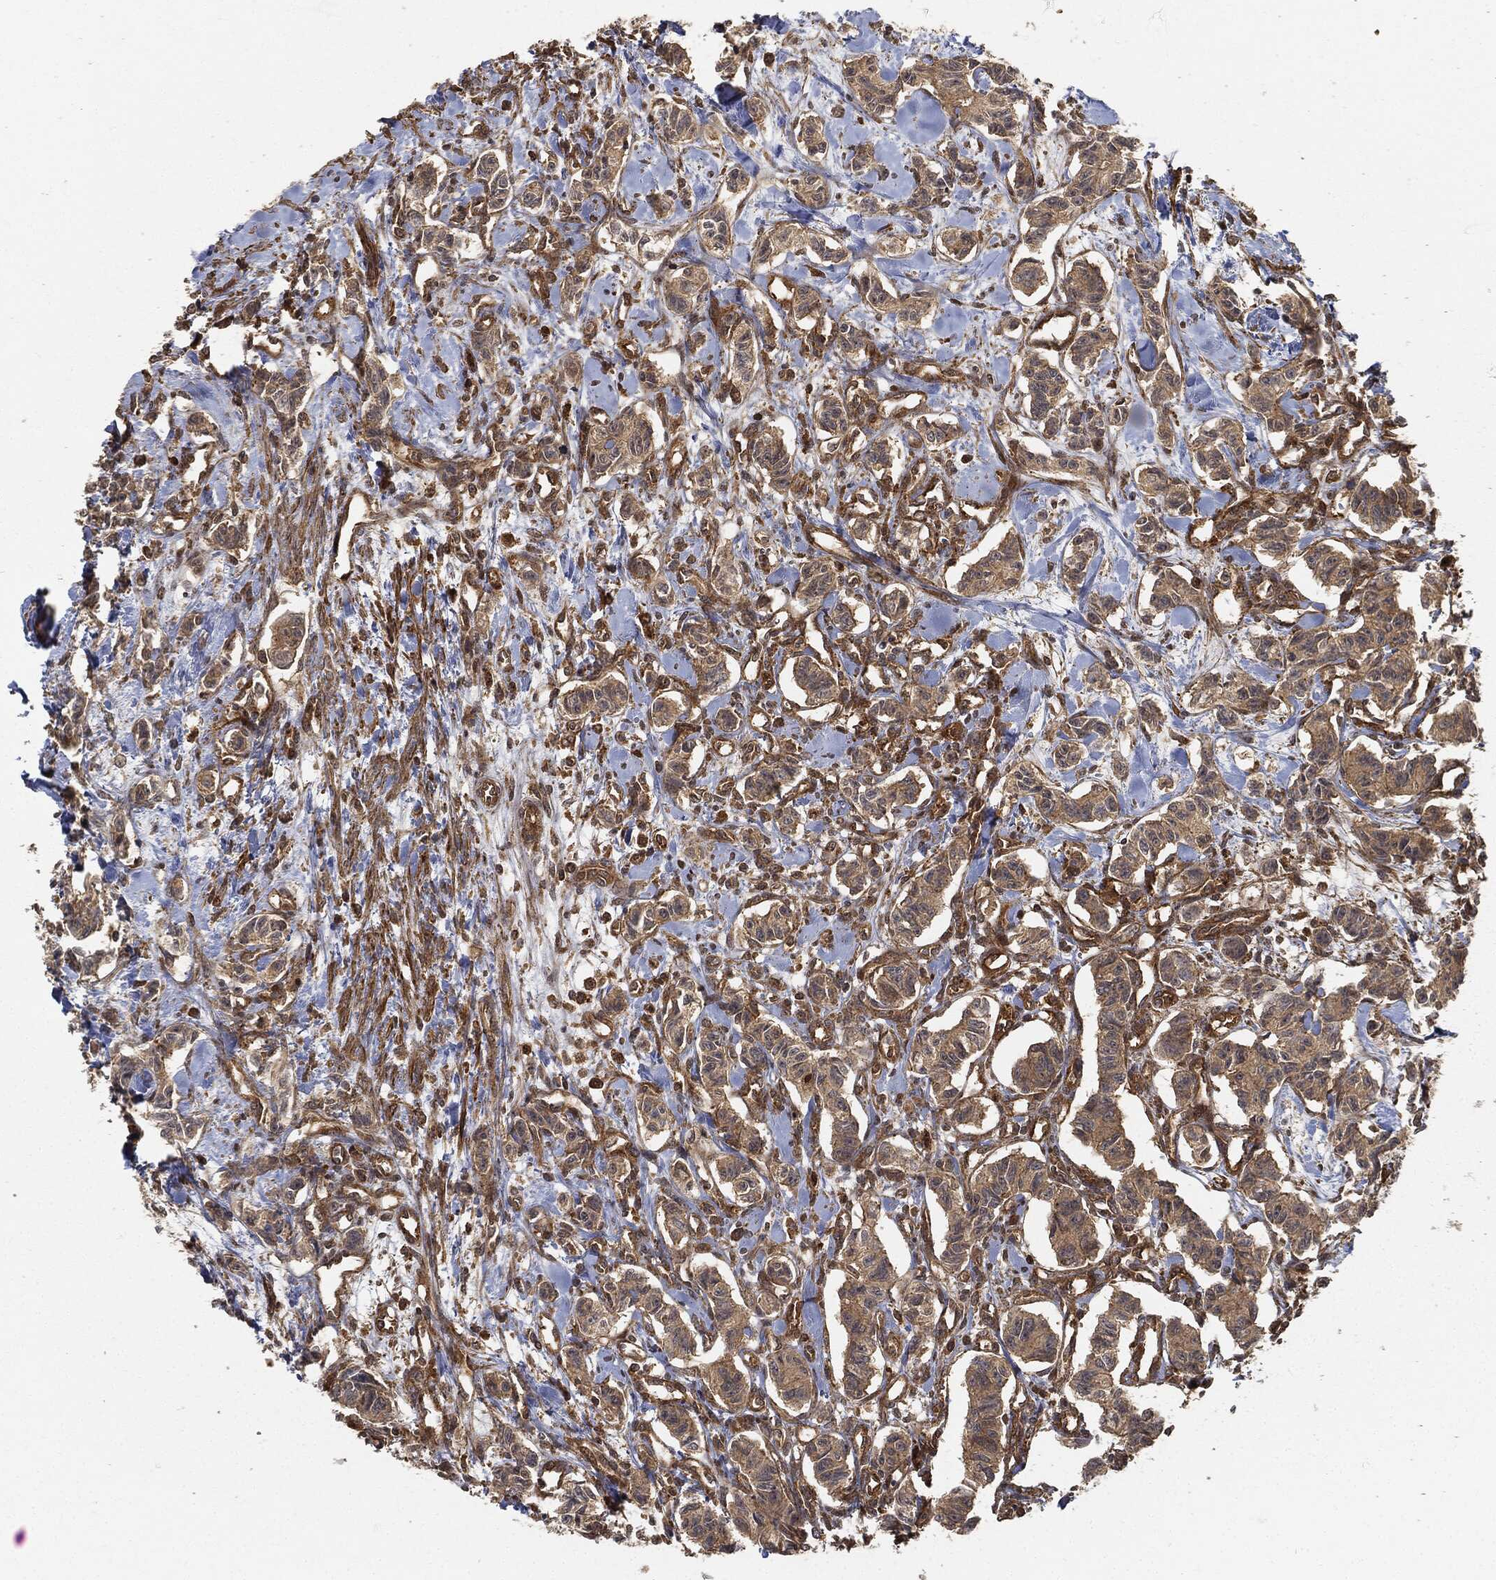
{"staining": {"intensity": "moderate", "quantity": "25%-75%", "location": "cytoplasmic/membranous"}, "tissue": "carcinoid", "cell_type": "Tumor cells", "image_type": "cancer", "snomed": [{"axis": "morphology", "description": "Carcinoid, malignant, NOS"}, {"axis": "topography", "description": "Kidney"}], "caption": "A brown stain highlights moderate cytoplasmic/membranous staining of a protein in human carcinoid (malignant) tumor cells.", "gene": "TPT1", "patient": {"sex": "female", "age": 41}}